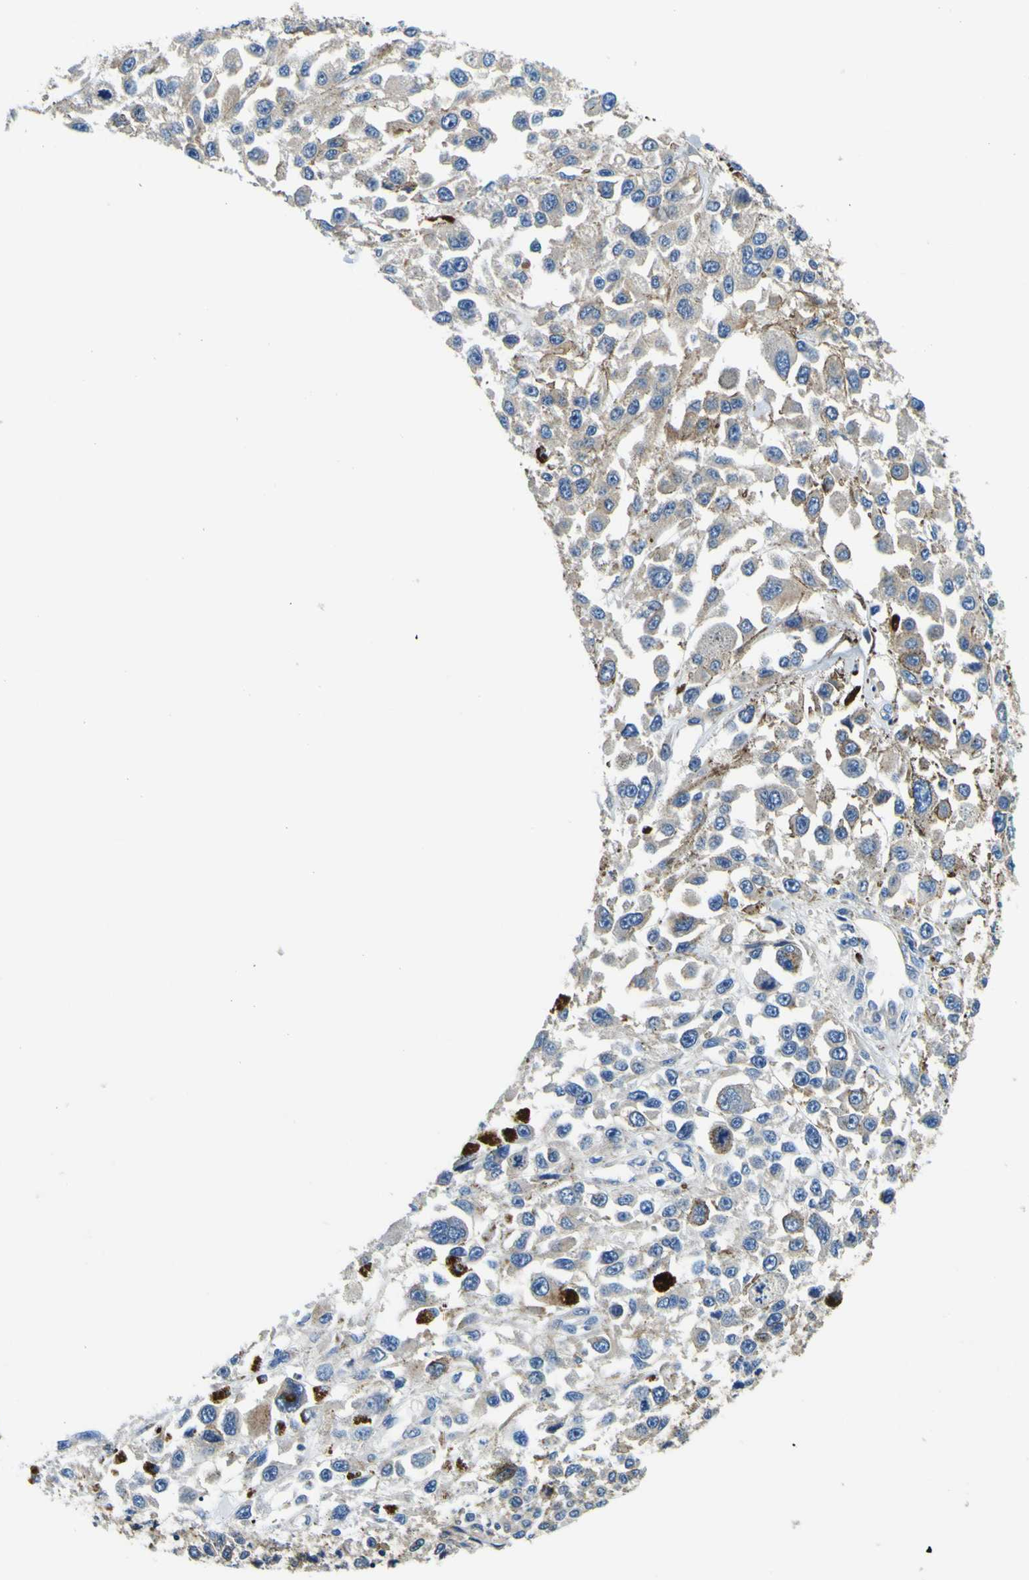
{"staining": {"intensity": "moderate", "quantity": "<25%", "location": "cytoplasmic/membranous"}, "tissue": "melanoma", "cell_type": "Tumor cells", "image_type": "cancer", "snomed": [{"axis": "morphology", "description": "Malignant melanoma, Metastatic site"}, {"axis": "topography", "description": "Lymph node"}], "caption": "Melanoma stained with IHC reveals moderate cytoplasmic/membranous positivity in about <25% of tumor cells.", "gene": "CLSTN1", "patient": {"sex": "male", "age": 59}}